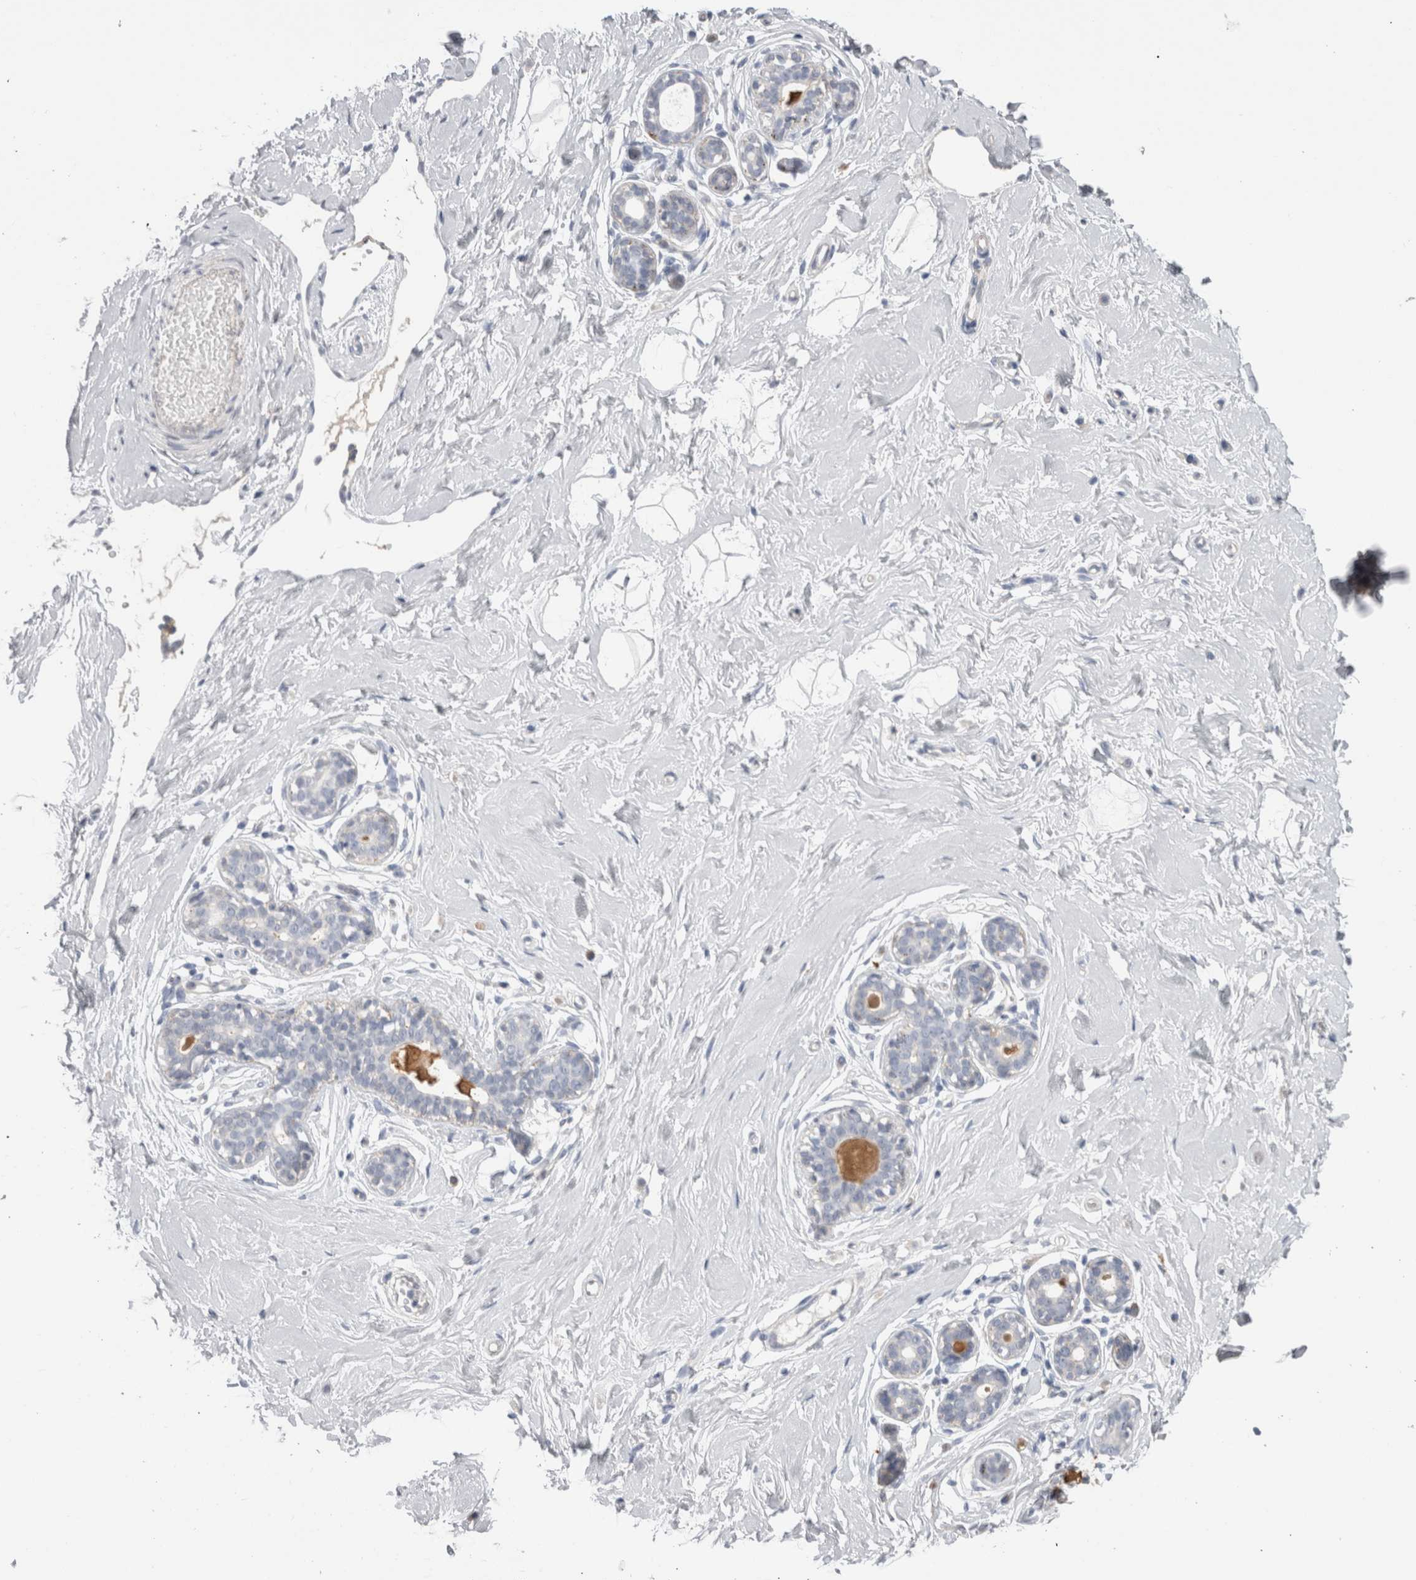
{"staining": {"intensity": "negative", "quantity": "none", "location": "none"}, "tissue": "breast", "cell_type": "Adipocytes", "image_type": "normal", "snomed": [{"axis": "morphology", "description": "Normal tissue, NOS"}, {"axis": "morphology", "description": "Adenoma, NOS"}, {"axis": "topography", "description": "Breast"}], "caption": "Adipocytes show no significant staining in normal breast. (Brightfield microscopy of DAB (3,3'-diaminobenzidine) immunohistochemistry (IHC) at high magnification).", "gene": "EPDR1", "patient": {"sex": "female", "age": 23}}